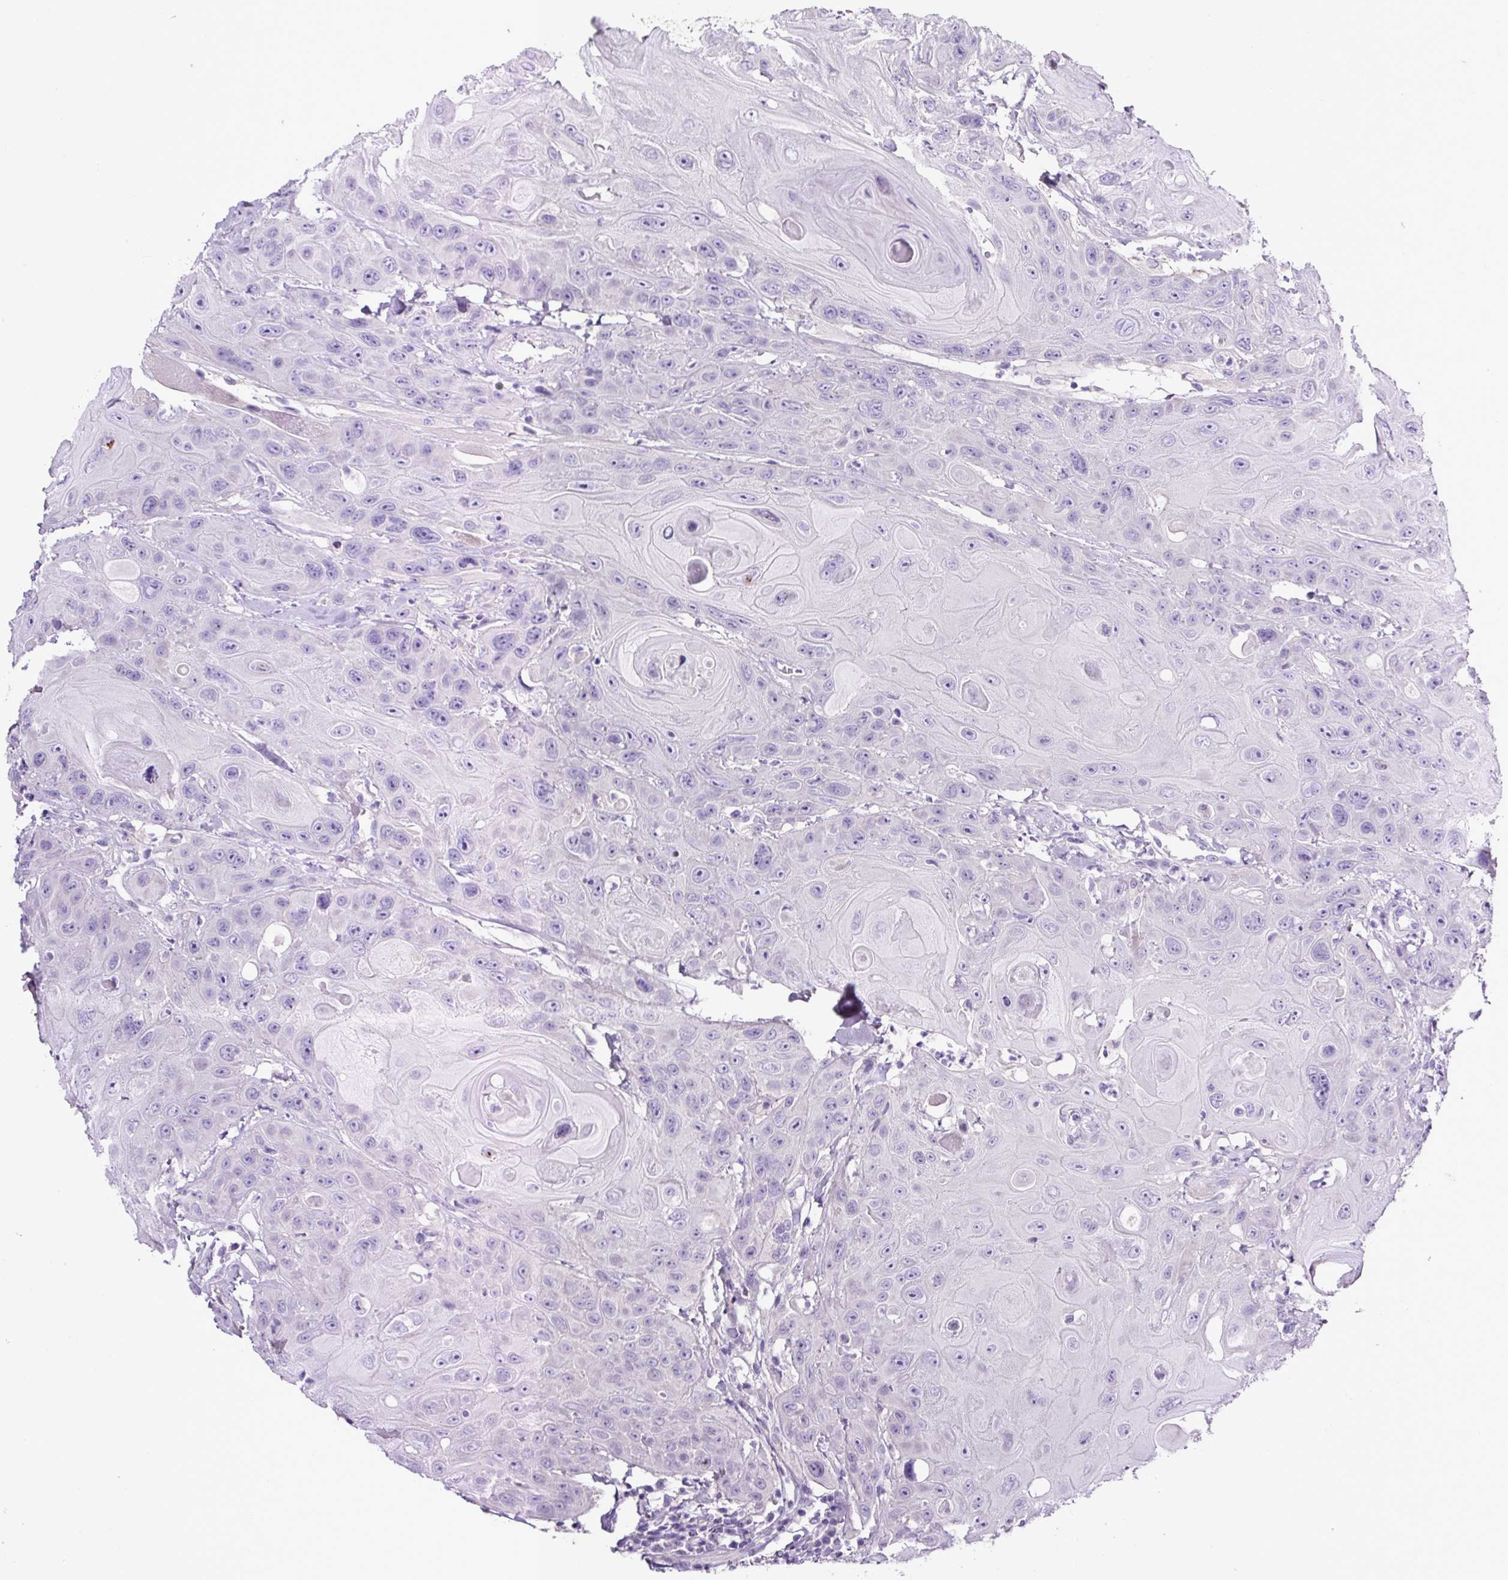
{"staining": {"intensity": "negative", "quantity": "none", "location": "none"}, "tissue": "head and neck cancer", "cell_type": "Tumor cells", "image_type": "cancer", "snomed": [{"axis": "morphology", "description": "Squamous cell carcinoma, NOS"}, {"axis": "topography", "description": "Head-Neck"}], "caption": "Tumor cells are negative for brown protein staining in head and neck squamous cell carcinoma. The staining was performed using DAB to visualize the protein expression in brown, while the nuclei were stained in blue with hematoxylin (Magnification: 20x).", "gene": "SP8", "patient": {"sex": "female", "age": 59}}